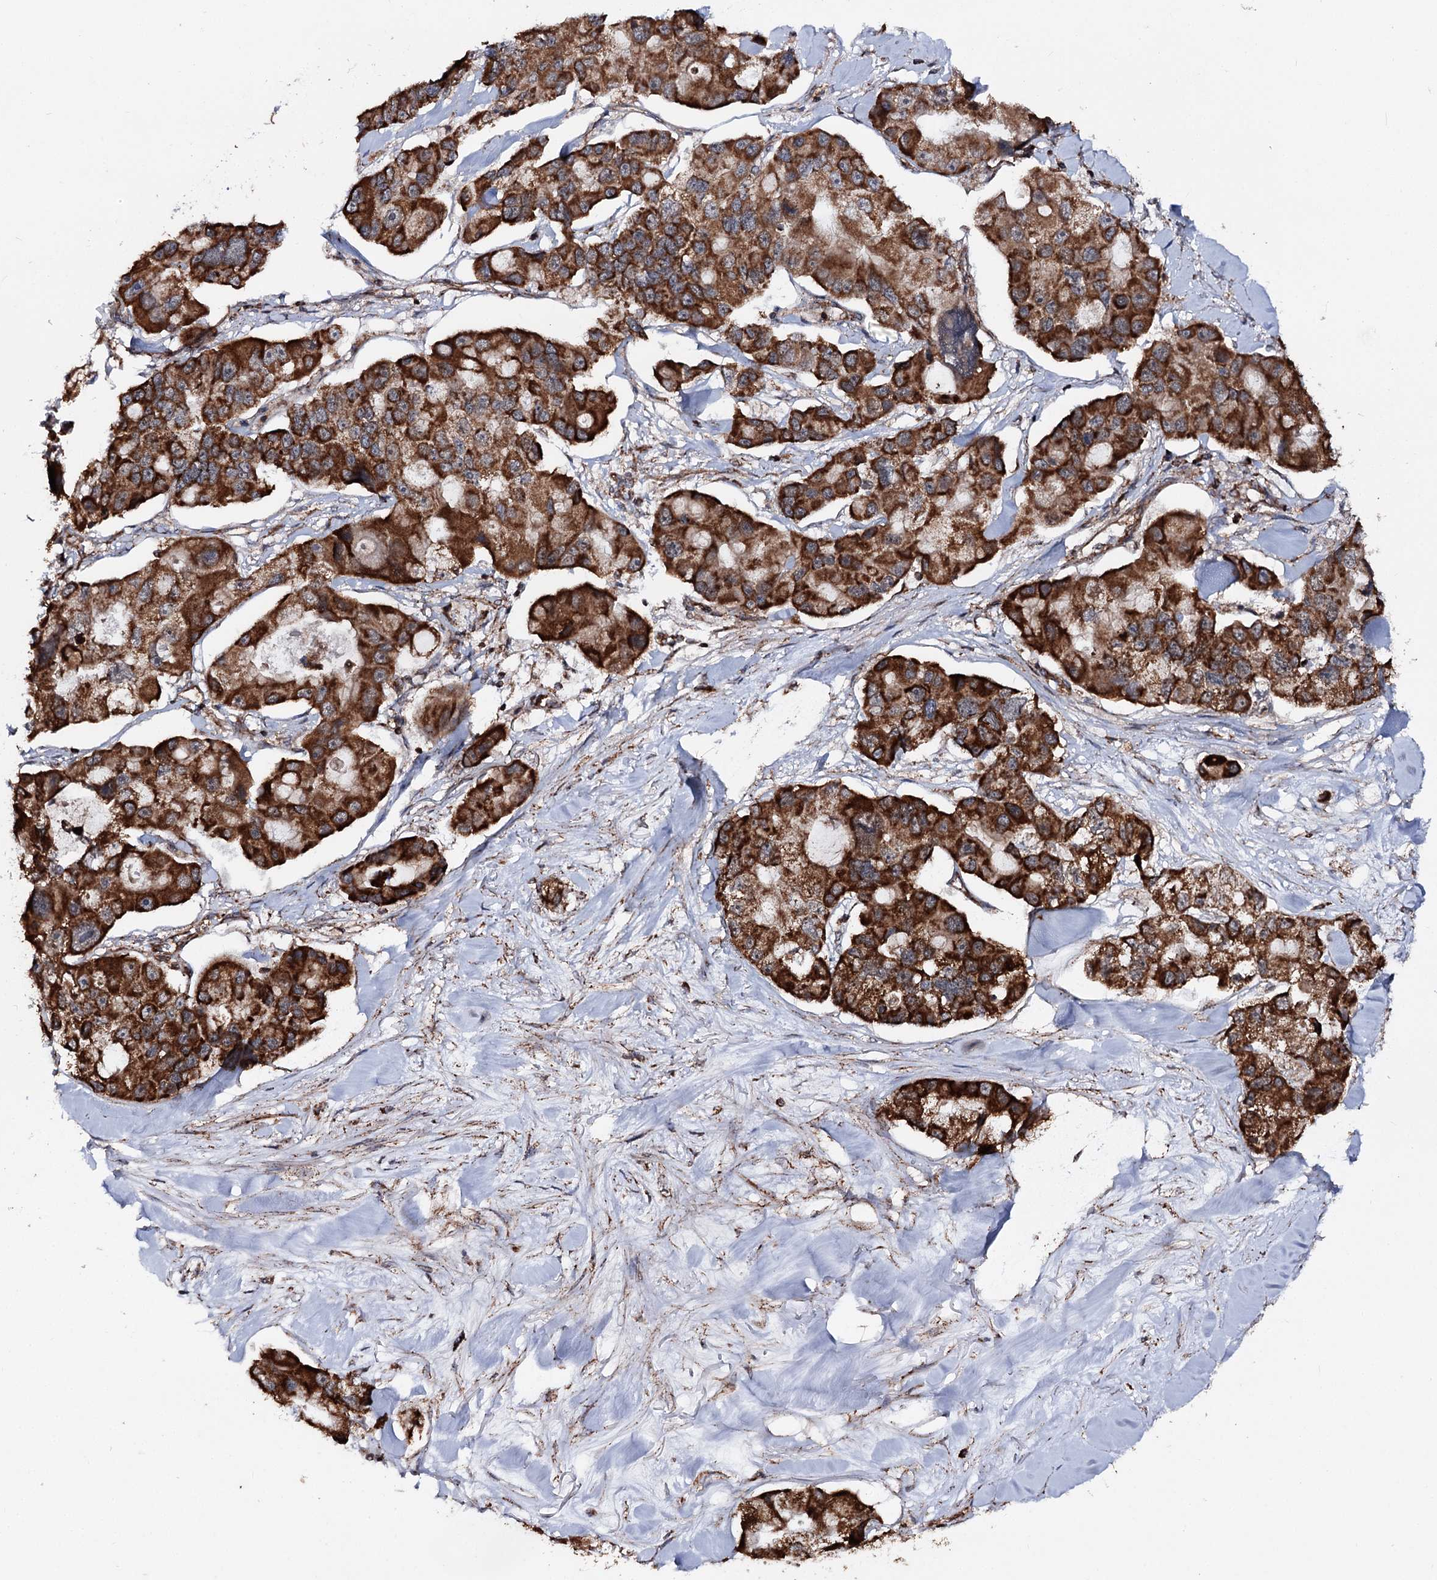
{"staining": {"intensity": "strong", "quantity": ">75%", "location": "cytoplasmic/membranous"}, "tissue": "lung cancer", "cell_type": "Tumor cells", "image_type": "cancer", "snomed": [{"axis": "morphology", "description": "Adenocarcinoma, NOS"}, {"axis": "topography", "description": "Lung"}], "caption": "This is an image of immunohistochemistry staining of adenocarcinoma (lung), which shows strong expression in the cytoplasmic/membranous of tumor cells.", "gene": "FGFR1OP2", "patient": {"sex": "female", "age": 54}}